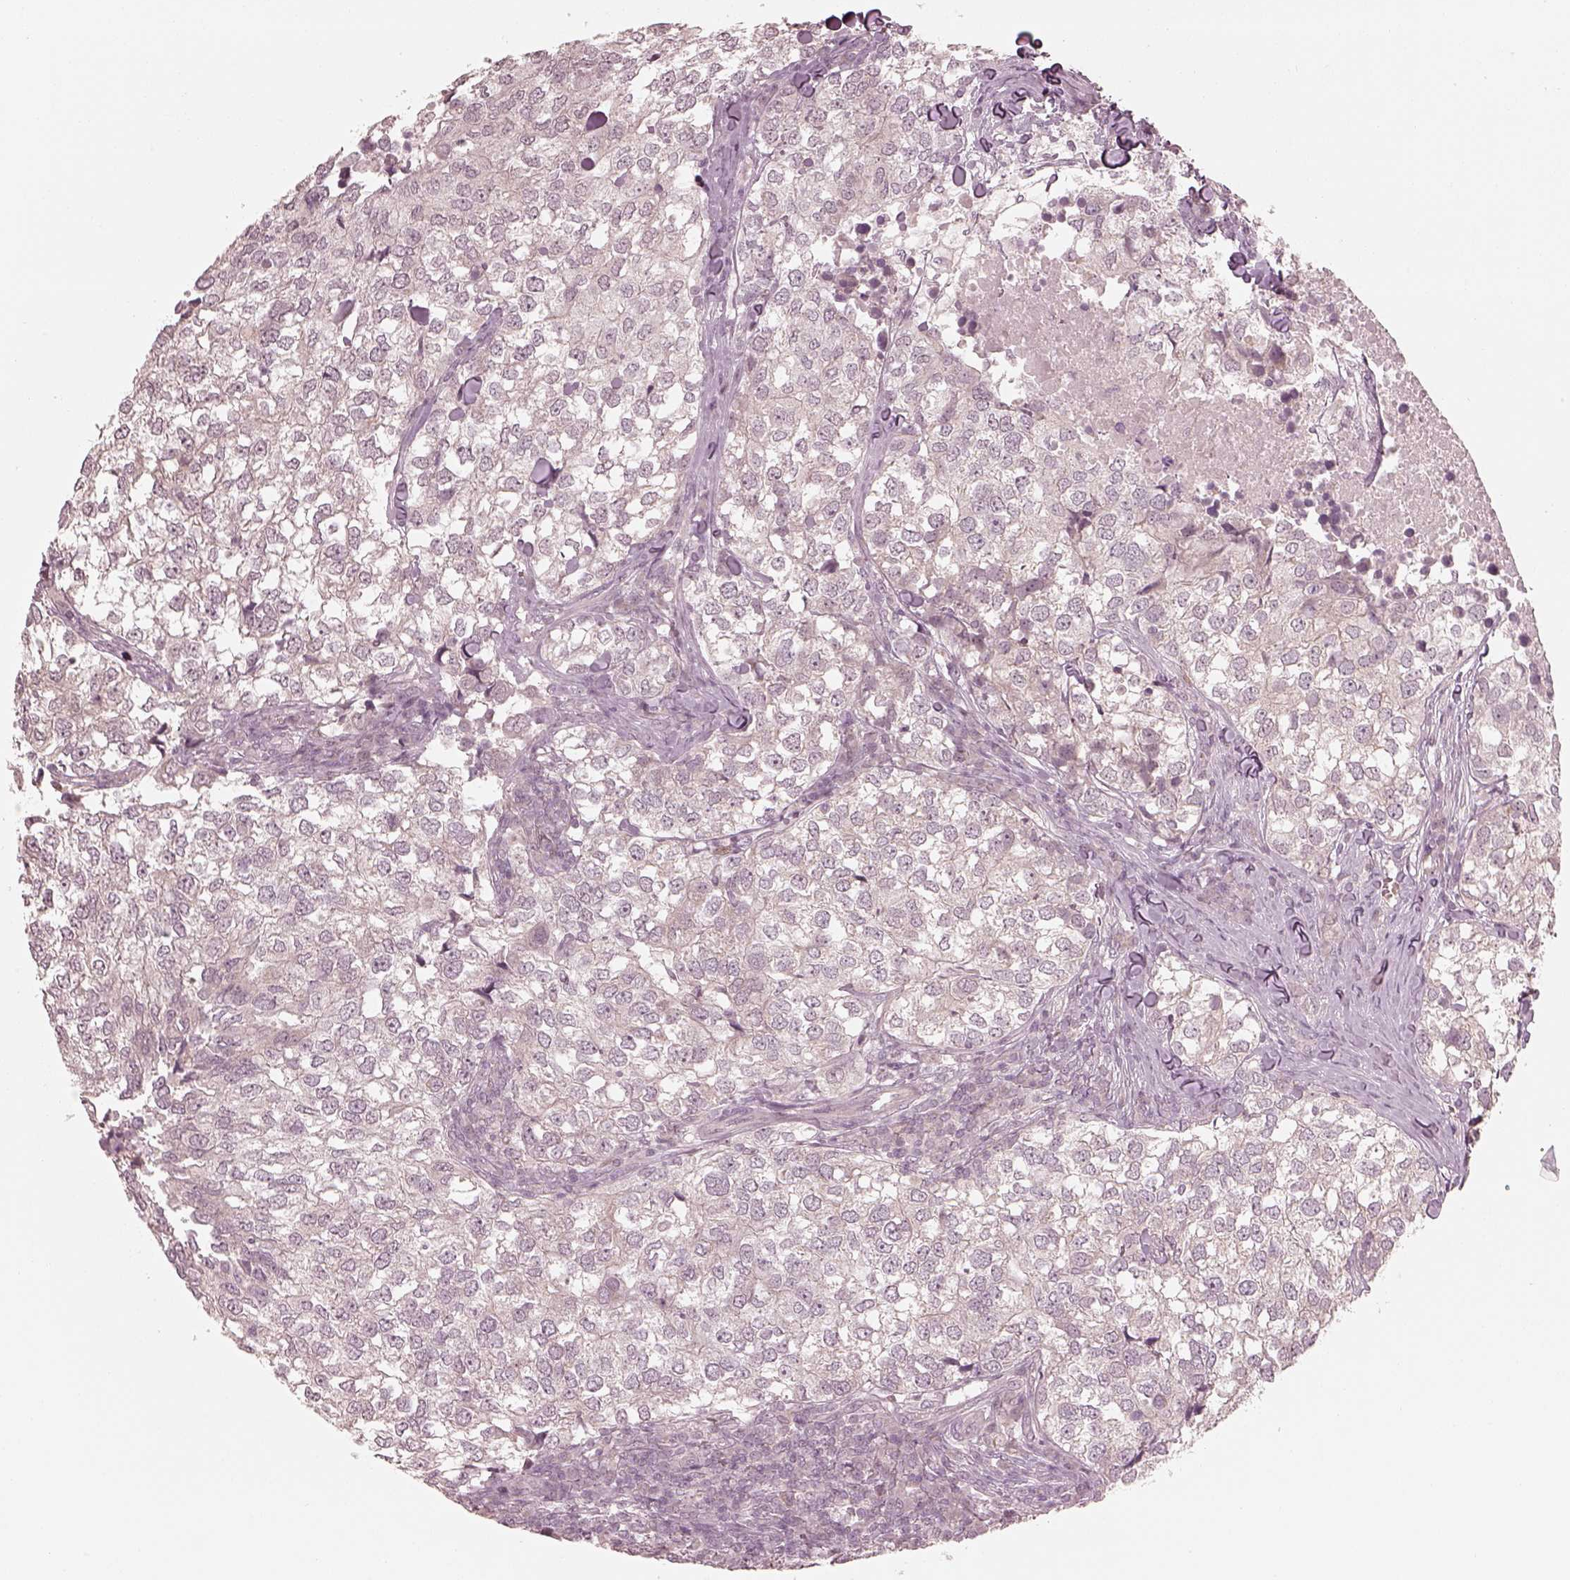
{"staining": {"intensity": "negative", "quantity": "none", "location": "none"}, "tissue": "breast cancer", "cell_type": "Tumor cells", "image_type": "cancer", "snomed": [{"axis": "morphology", "description": "Duct carcinoma"}, {"axis": "topography", "description": "Breast"}], "caption": "DAB (3,3'-diaminobenzidine) immunohistochemical staining of human invasive ductal carcinoma (breast) shows no significant staining in tumor cells.", "gene": "IQCB1", "patient": {"sex": "female", "age": 30}}